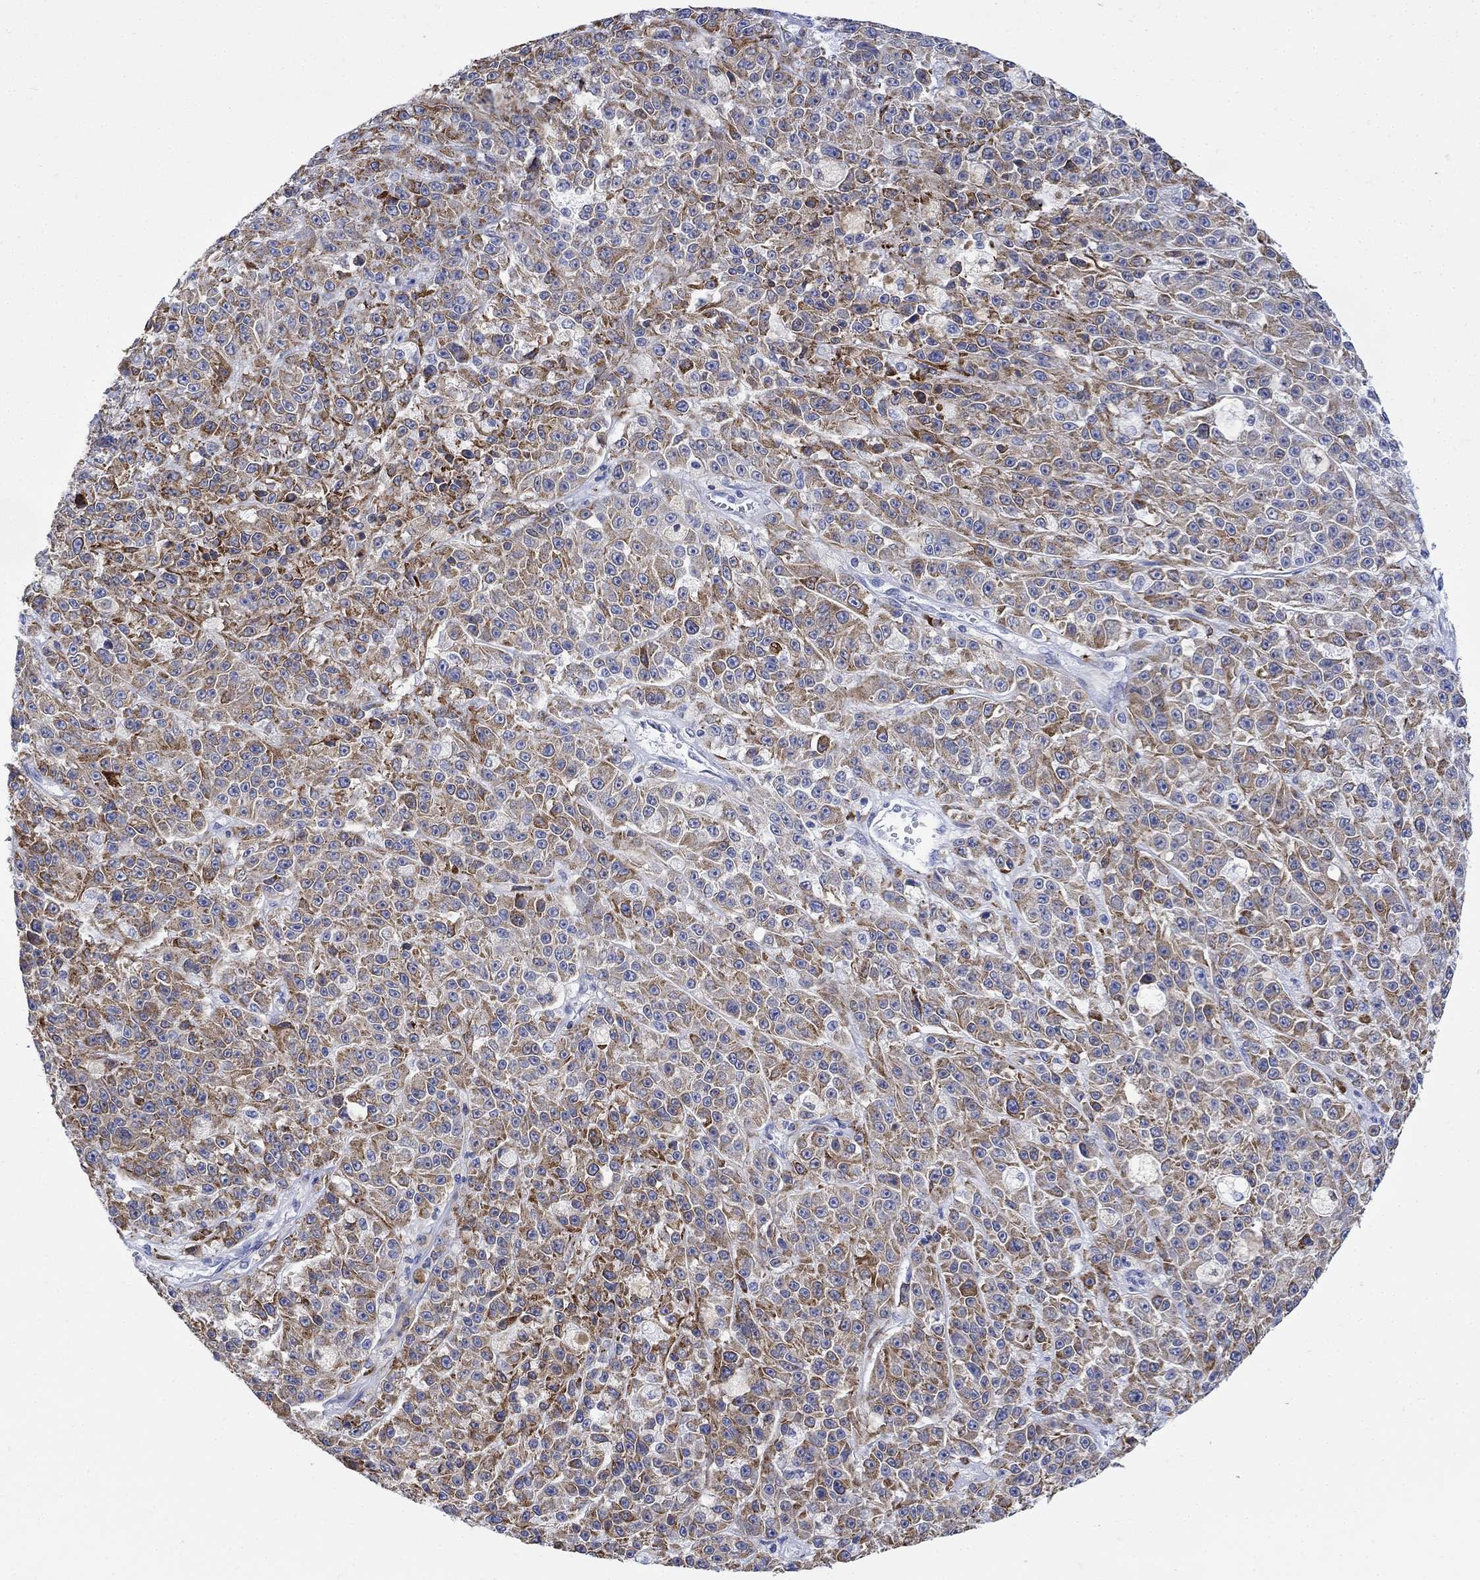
{"staining": {"intensity": "moderate", "quantity": "25%-75%", "location": "cytoplasmic/membranous"}, "tissue": "melanoma", "cell_type": "Tumor cells", "image_type": "cancer", "snomed": [{"axis": "morphology", "description": "Malignant melanoma, NOS"}, {"axis": "topography", "description": "Skin"}], "caption": "Immunohistochemistry (IHC) photomicrograph of human malignant melanoma stained for a protein (brown), which exhibits medium levels of moderate cytoplasmic/membranous expression in approximately 25%-75% of tumor cells.", "gene": "MYL1", "patient": {"sex": "female", "age": 58}}